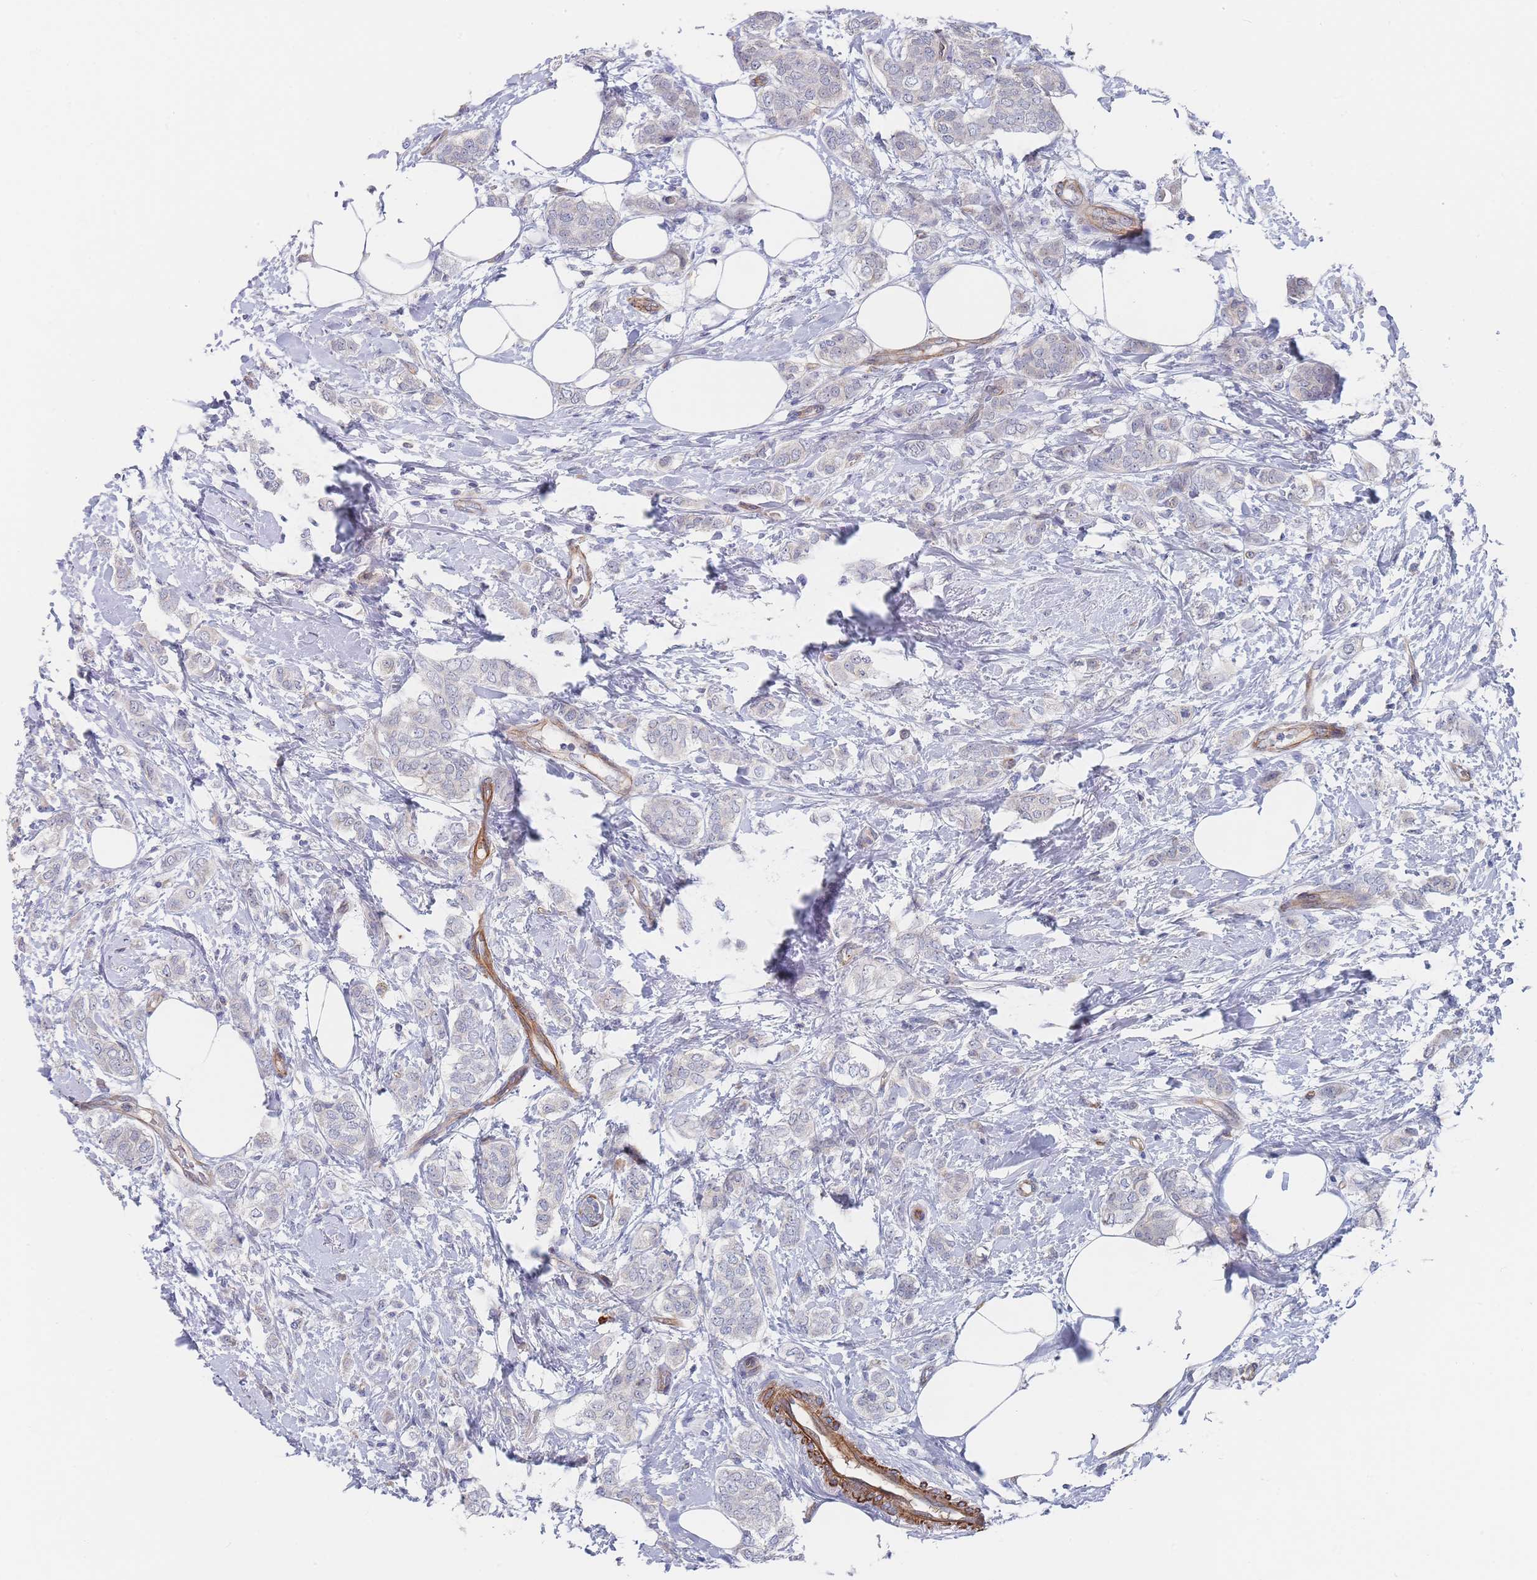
{"staining": {"intensity": "negative", "quantity": "none", "location": "none"}, "tissue": "breast cancer", "cell_type": "Tumor cells", "image_type": "cancer", "snomed": [{"axis": "morphology", "description": "Duct carcinoma"}, {"axis": "topography", "description": "Breast"}], "caption": "Tumor cells are negative for protein expression in human breast cancer.", "gene": "G6PC1", "patient": {"sex": "female", "age": 72}}